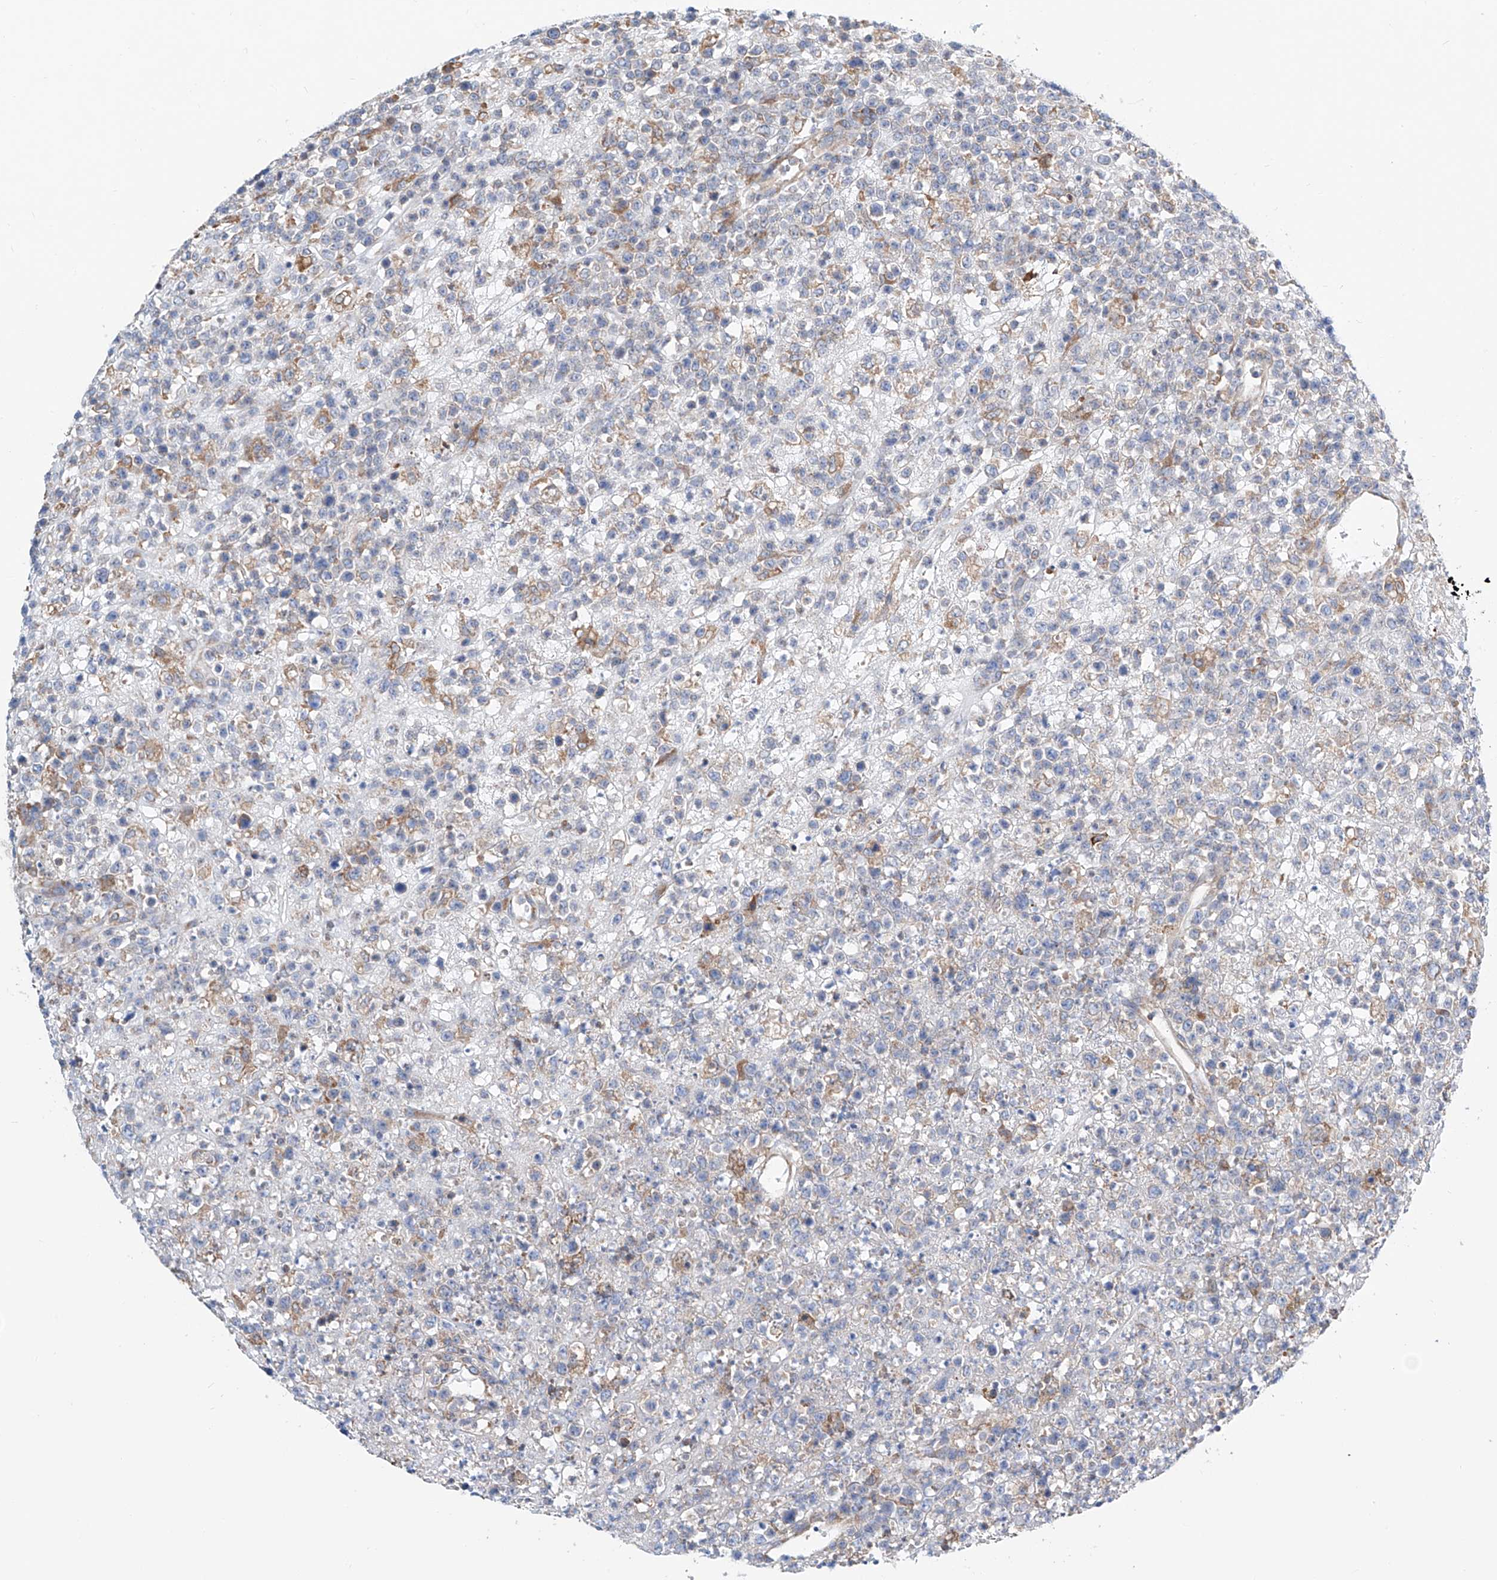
{"staining": {"intensity": "weak", "quantity": "<25%", "location": "cytoplasmic/membranous"}, "tissue": "lymphoma", "cell_type": "Tumor cells", "image_type": "cancer", "snomed": [{"axis": "morphology", "description": "Malignant lymphoma, non-Hodgkin's type, High grade"}, {"axis": "topography", "description": "Colon"}], "caption": "High power microscopy micrograph of an immunohistochemistry photomicrograph of lymphoma, revealing no significant staining in tumor cells.", "gene": "MAD2L1", "patient": {"sex": "female", "age": 53}}